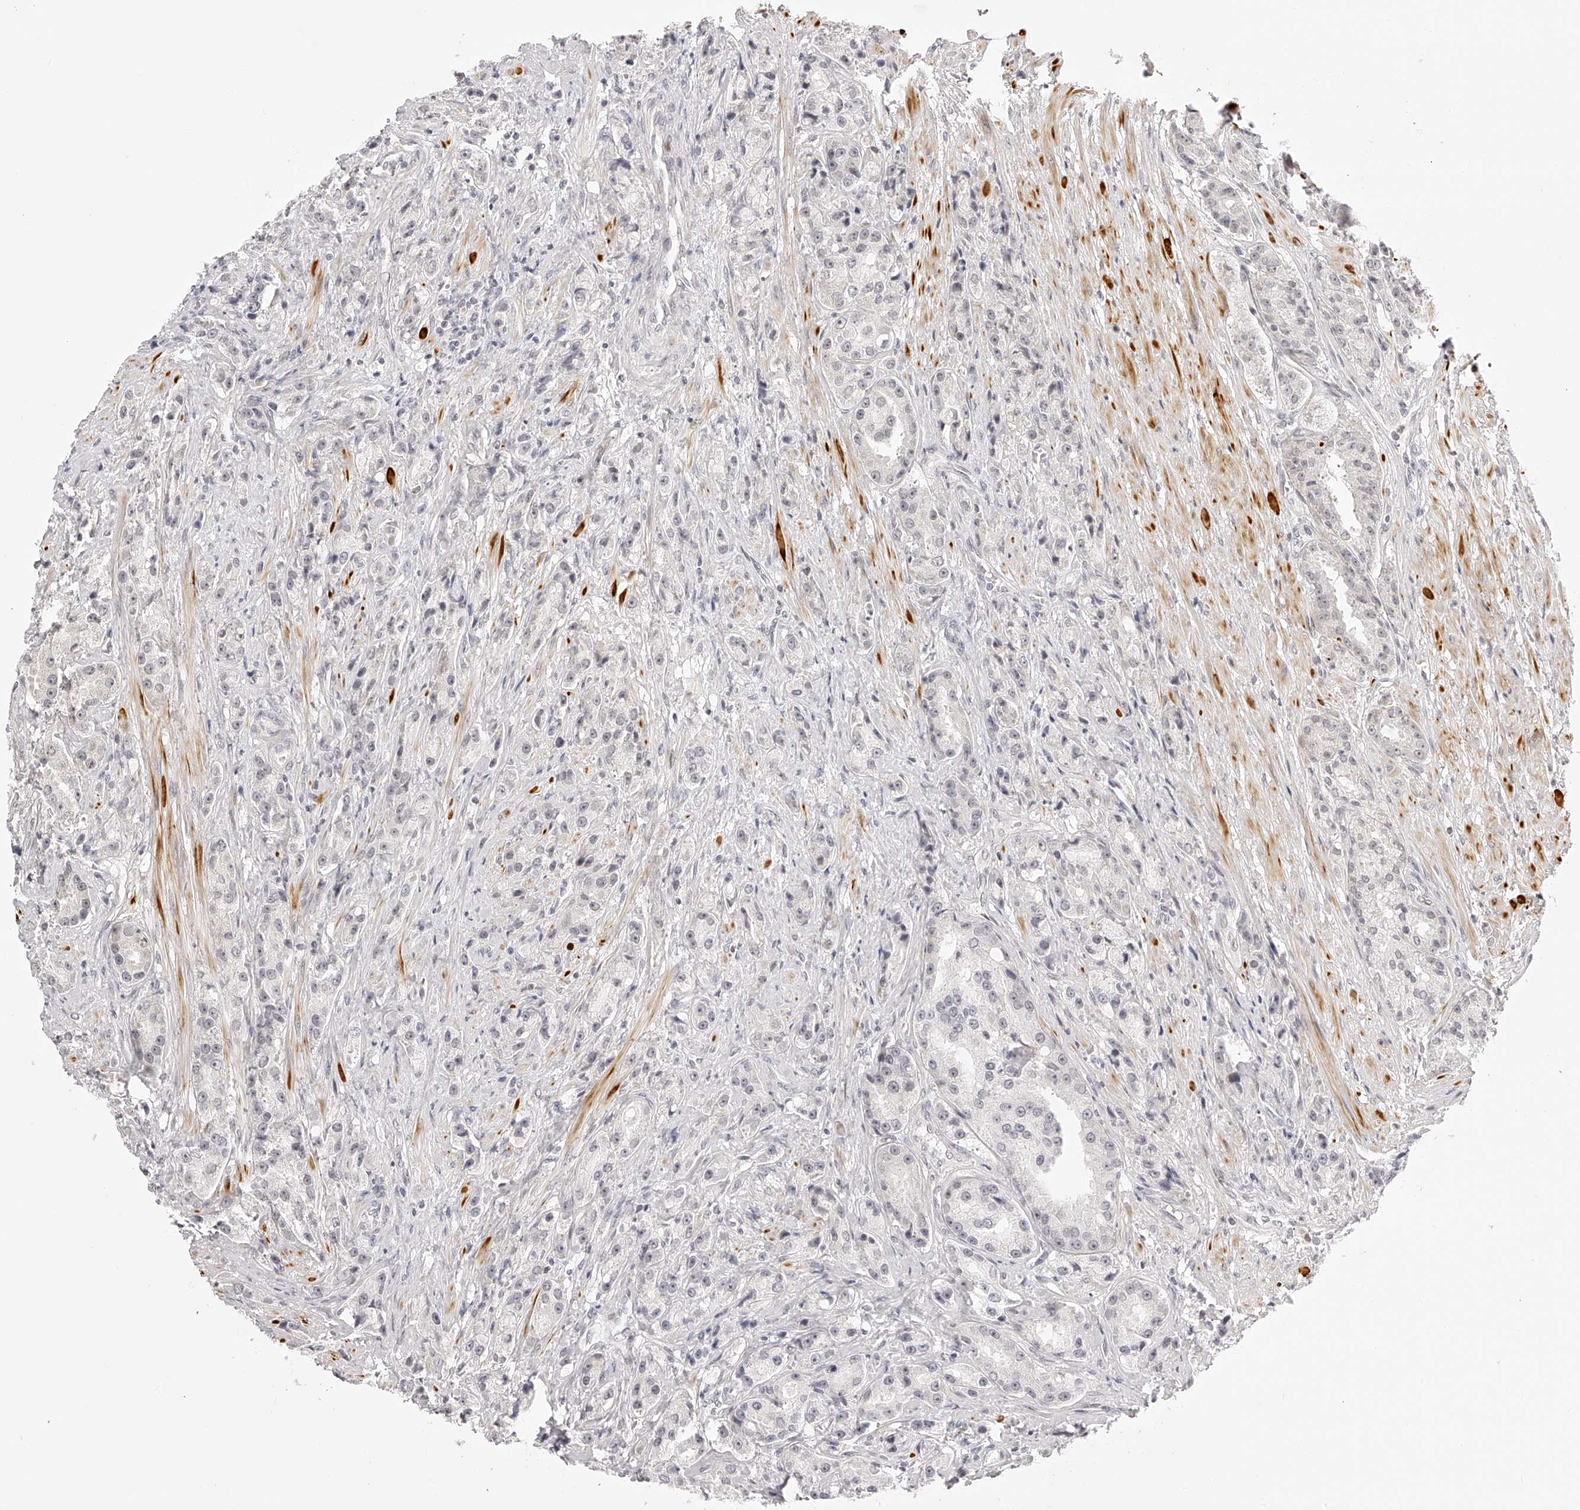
{"staining": {"intensity": "negative", "quantity": "none", "location": "none"}, "tissue": "prostate cancer", "cell_type": "Tumor cells", "image_type": "cancer", "snomed": [{"axis": "morphology", "description": "Adenocarcinoma, High grade"}, {"axis": "topography", "description": "Prostate"}], "caption": "A high-resolution image shows immunohistochemistry (IHC) staining of high-grade adenocarcinoma (prostate), which displays no significant expression in tumor cells.", "gene": "PLEKHG1", "patient": {"sex": "male", "age": 60}}